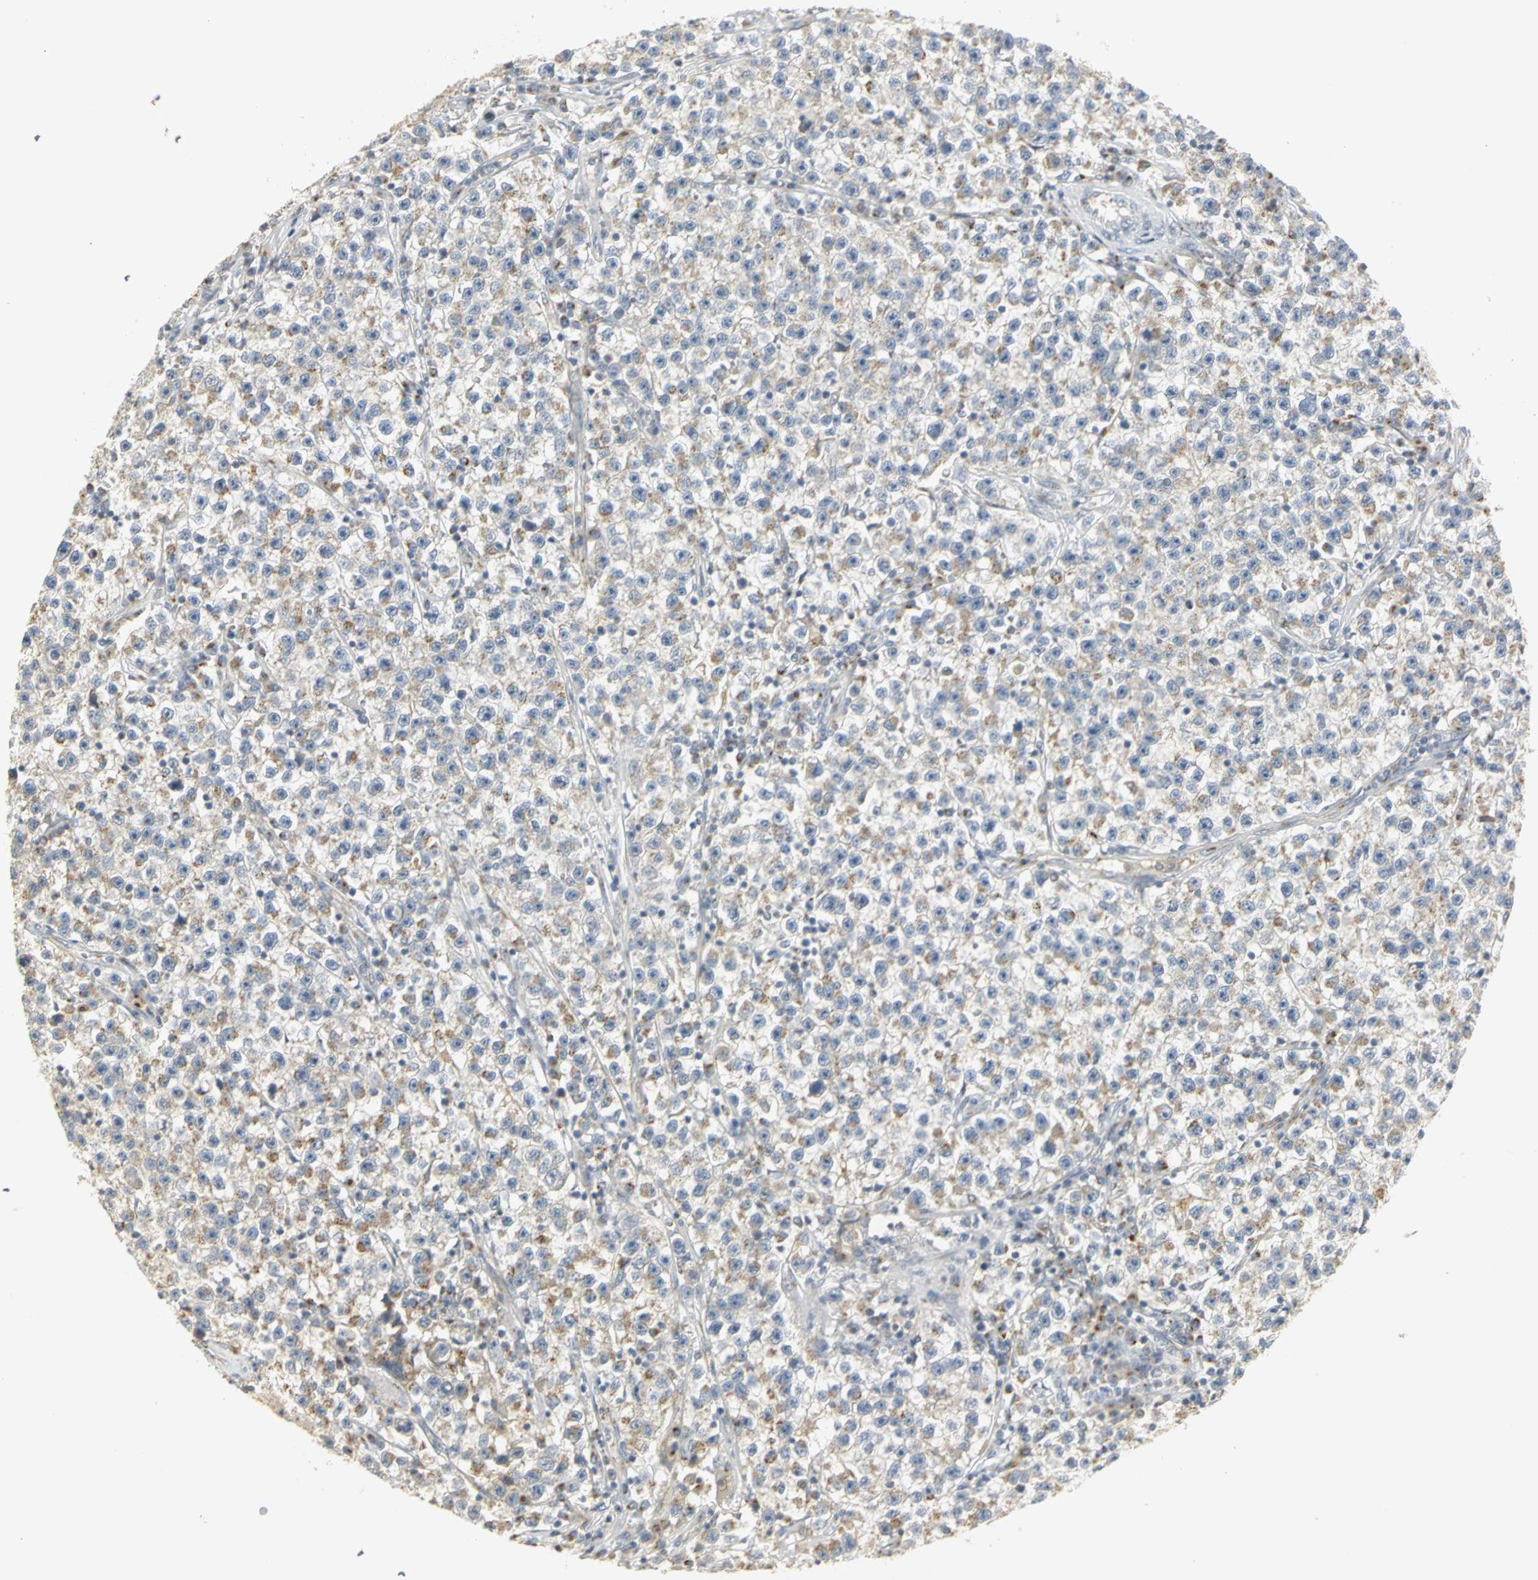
{"staining": {"intensity": "weak", "quantity": "25%-75%", "location": "cytoplasmic/membranous"}, "tissue": "testis cancer", "cell_type": "Tumor cells", "image_type": "cancer", "snomed": [{"axis": "morphology", "description": "Seminoma, NOS"}, {"axis": "topography", "description": "Testis"}], "caption": "An image showing weak cytoplasmic/membranous expression in approximately 25%-75% of tumor cells in testis cancer (seminoma), as visualized by brown immunohistochemical staining.", "gene": "TM9SF2", "patient": {"sex": "male", "age": 22}}